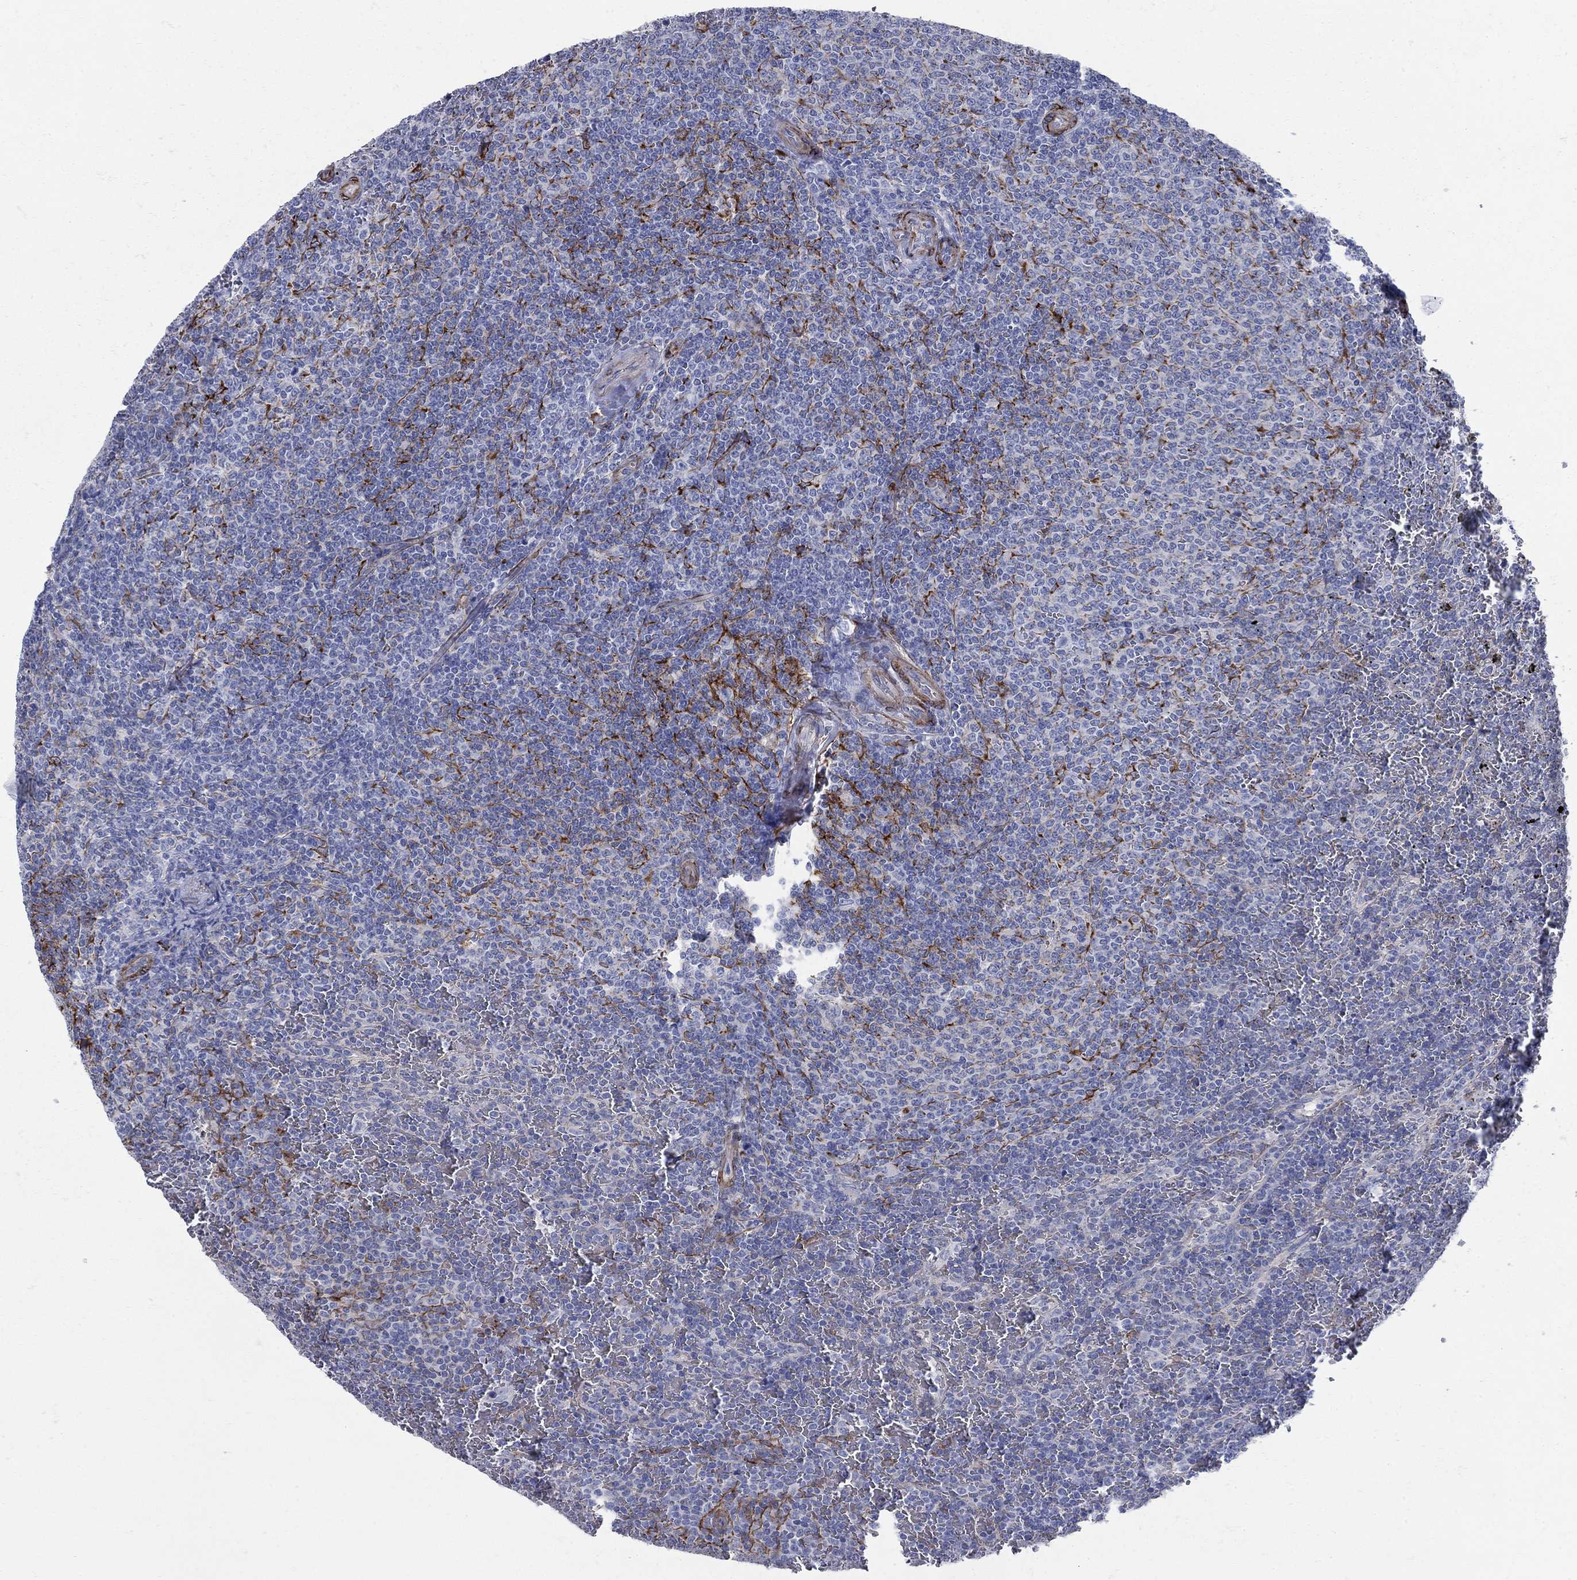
{"staining": {"intensity": "negative", "quantity": "none", "location": "none"}, "tissue": "lymphoma", "cell_type": "Tumor cells", "image_type": "cancer", "snomed": [{"axis": "morphology", "description": "Malignant lymphoma, non-Hodgkin's type, Low grade"}, {"axis": "topography", "description": "Spleen"}], "caption": "Lymphoma stained for a protein using immunohistochemistry demonstrates no staining tumor cells.", "gene": "SEPTIN8", "patient": {"sex": "female", "age": 77}}